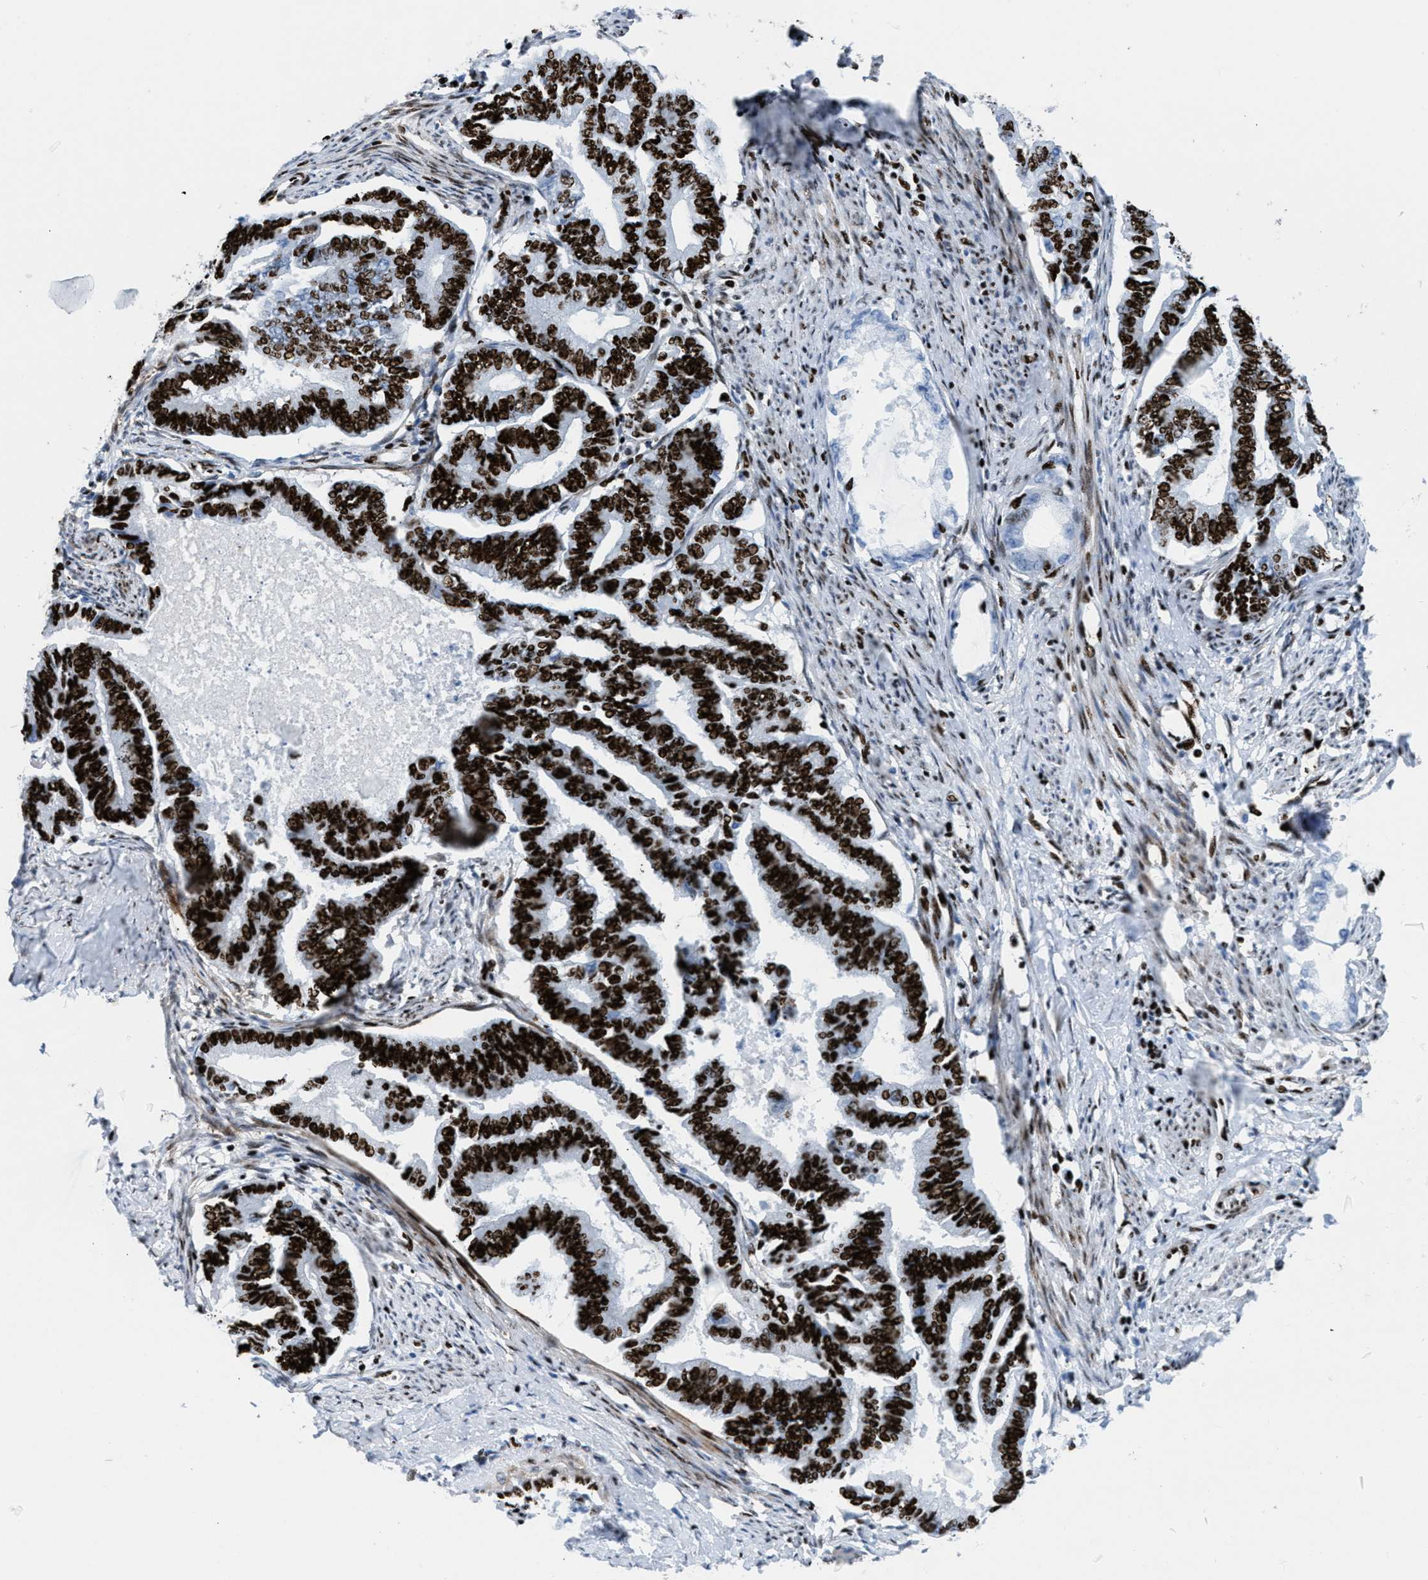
{"staining": {"intensity": "strong", "quantity": ">75%", "location": "nuclear"}, "tissue": "endometrial cancer", "cell_type": "Tumor cells", "image_type": "cancer", "snomed": [{"axis": "morphology", "description": "Adenocarcinoma, NOS"}, {"axis": "topography", "description": "Endometrium"}], "caption": "Protein staining demonstrates strong nuclear positivity in about >75% of tumor cells in endometrial cancer (adenocarcinoma).", "gene": "NONO", "patient": {"sex": "female", "age": 86}}